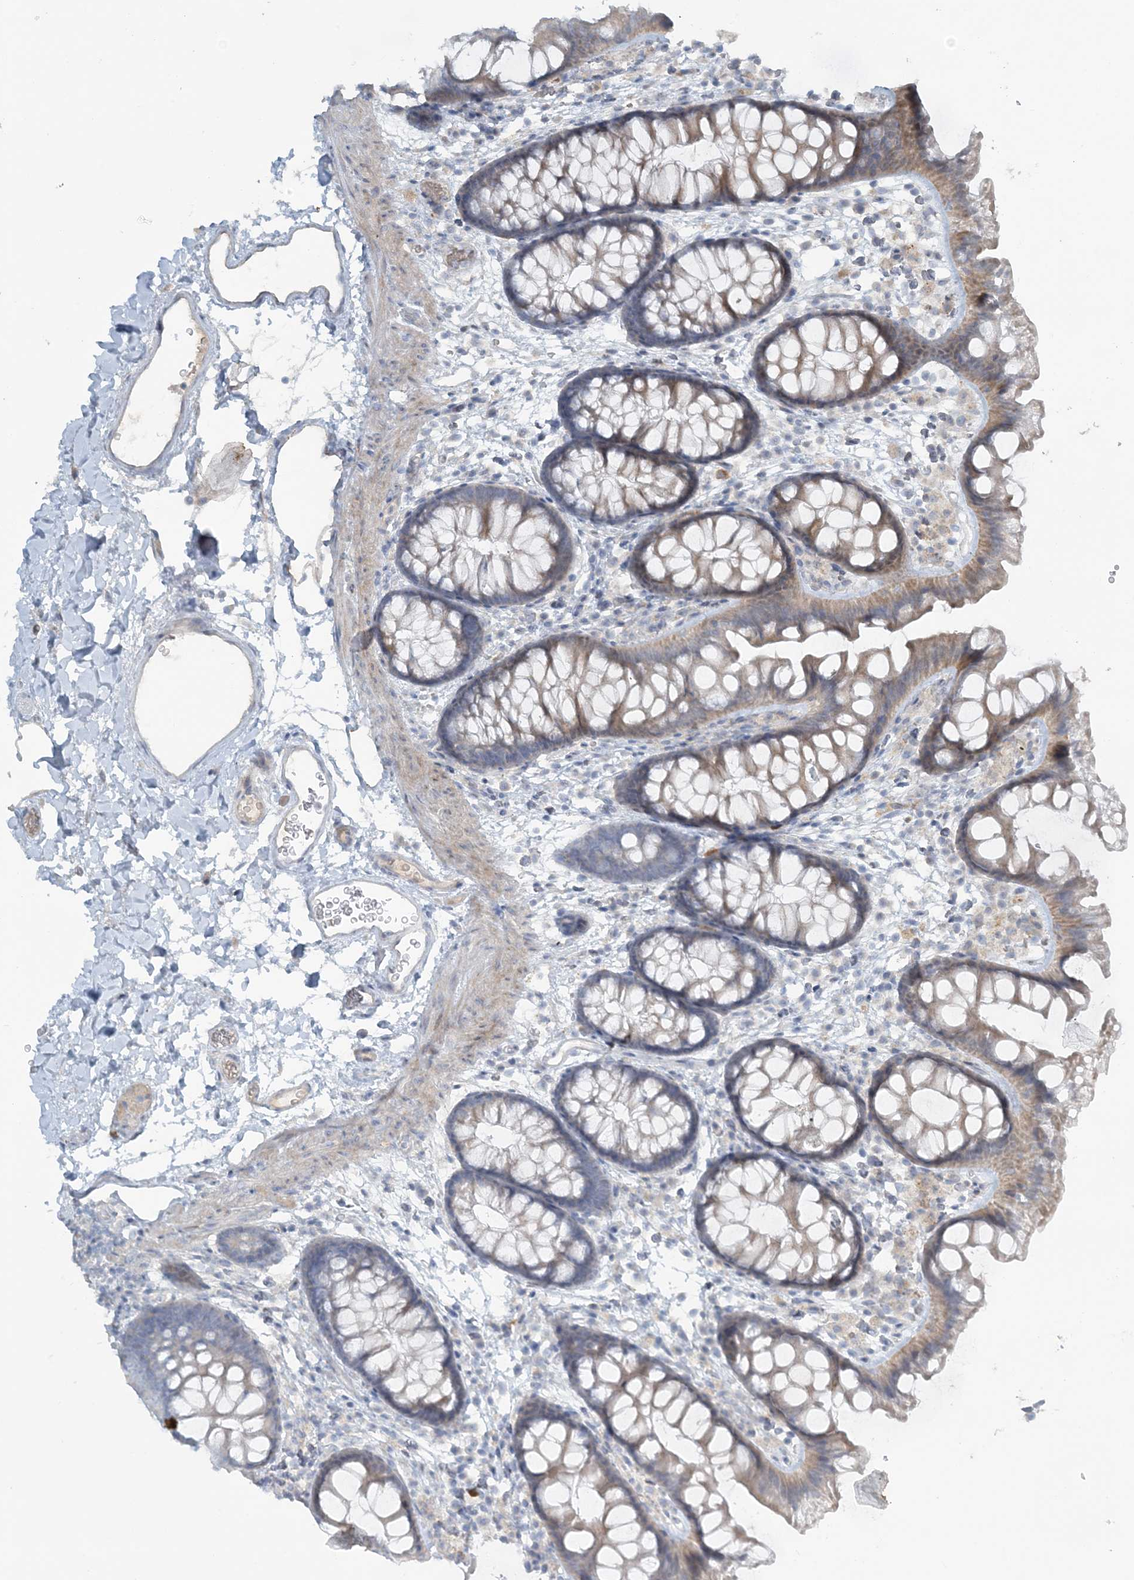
{"staining": {"intensity": "weak", "quantity": ">75%", "location": "cytoplasmic/membranous"}, "tissue": "colon", "cell_type": "Endothelial cells", "image_type": "normal", "snomed": [{"axis": "morphology", "description": "Normal tissue, NOS"}, {"axis": "topography", "description": "Colon"}], "caption": "Weak cytoplasmic/membranous protein expression is identified in about >75% of endothelial cells in colon. (Stains: DAB (3,3'-diaminobenzidine) in brown, nuclei in blue, Microscopy: brightfield microscopy at high magnification).", "gene": "SLC4A10", "patient": {"sex": "female", "age": 62}}